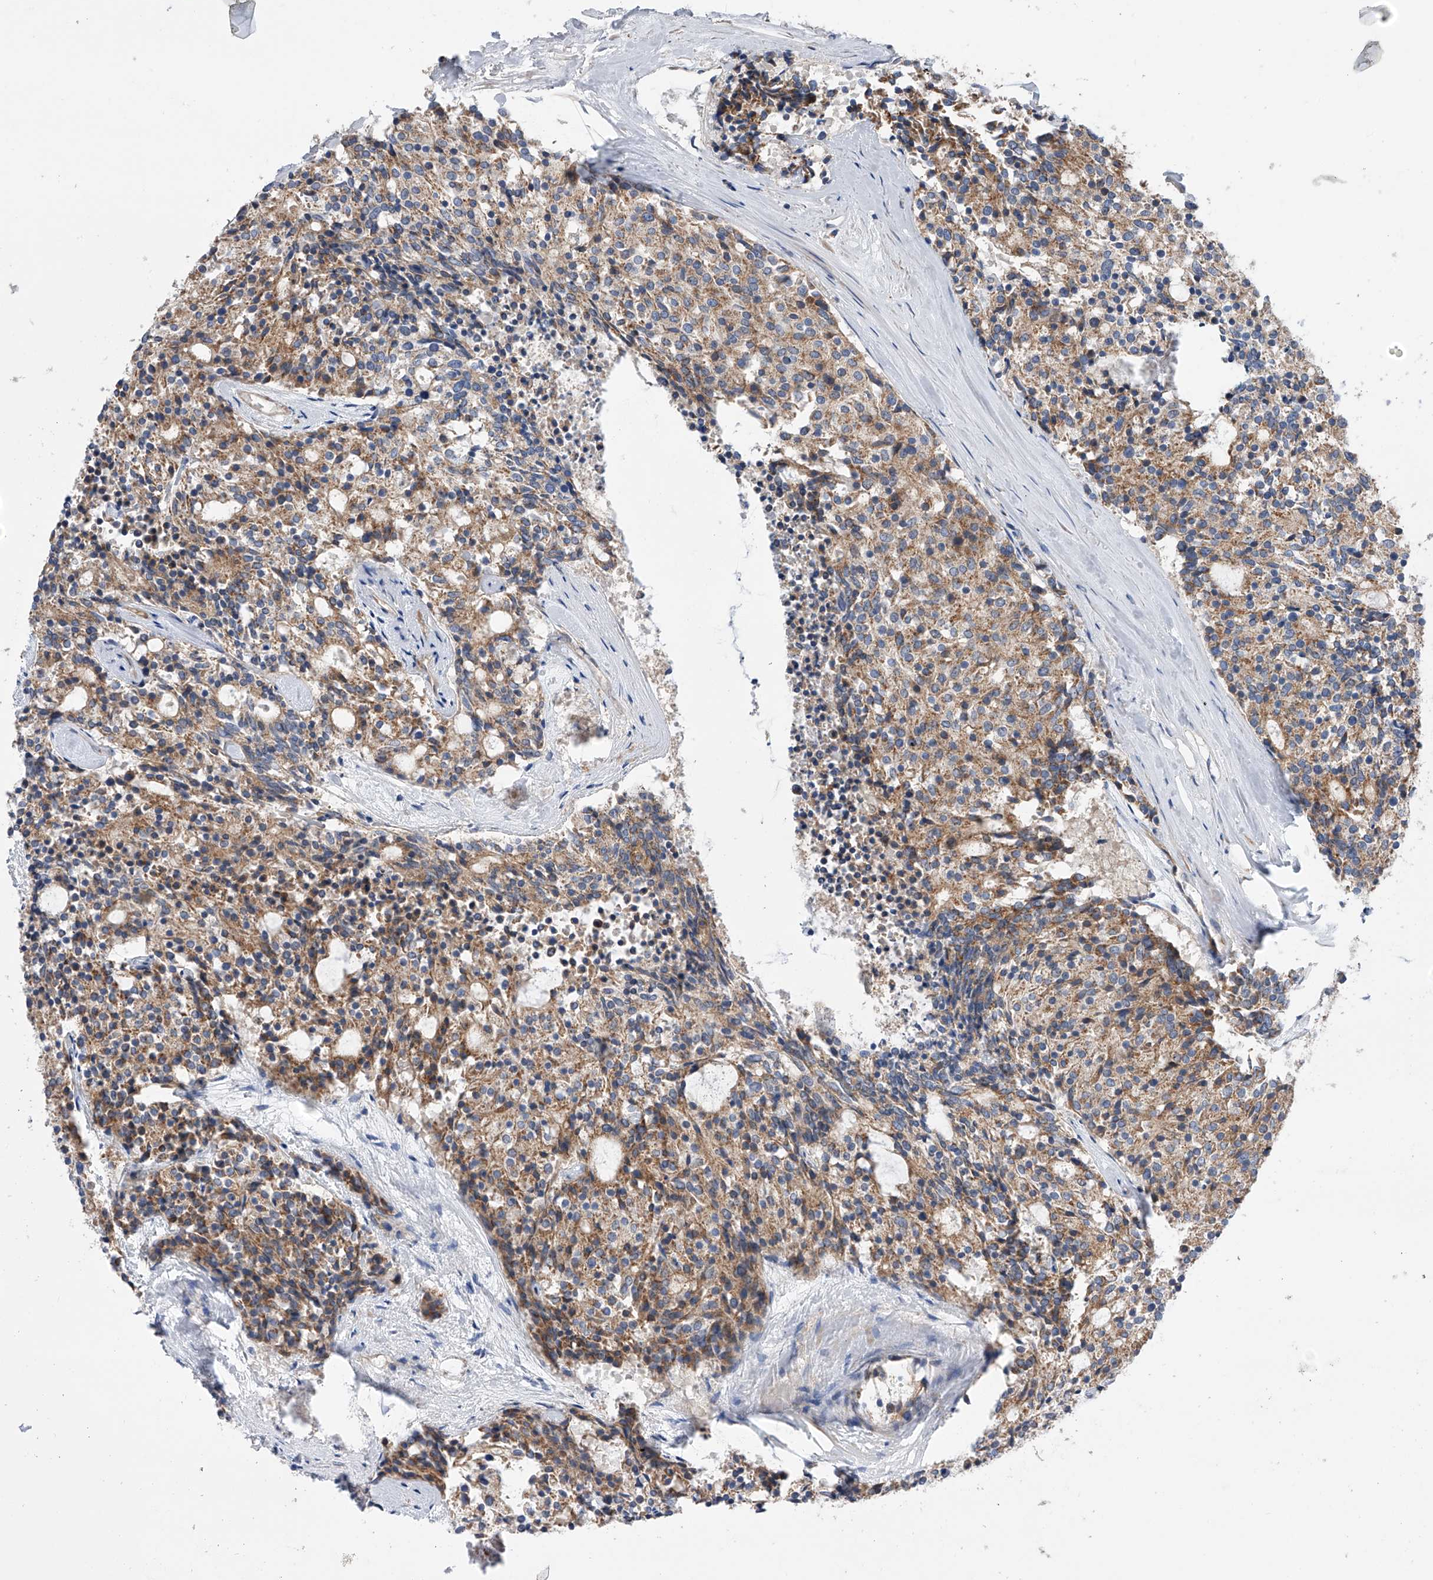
{"staining": {"intensity": "moderate", "quantity": ">75%", "location": "cytoplasmic/membranous"}, "tissue": "carcinoid", "cell_type": "Tumor cells", "image_type": "cancer", "snomed": [{"axis": "morphology", "description": "Carcinoid, malignant, NOS"}, {"axis": "topography", "description": "Pancreas"}], "caption": "Carcinoid stained for a protein (brown) shows moderate cytoplasmic/membranous positive staining in approximately >75% of tumor cells.", "gene": "MLYCD", "patient": {"sex": "female", "age": 54}}